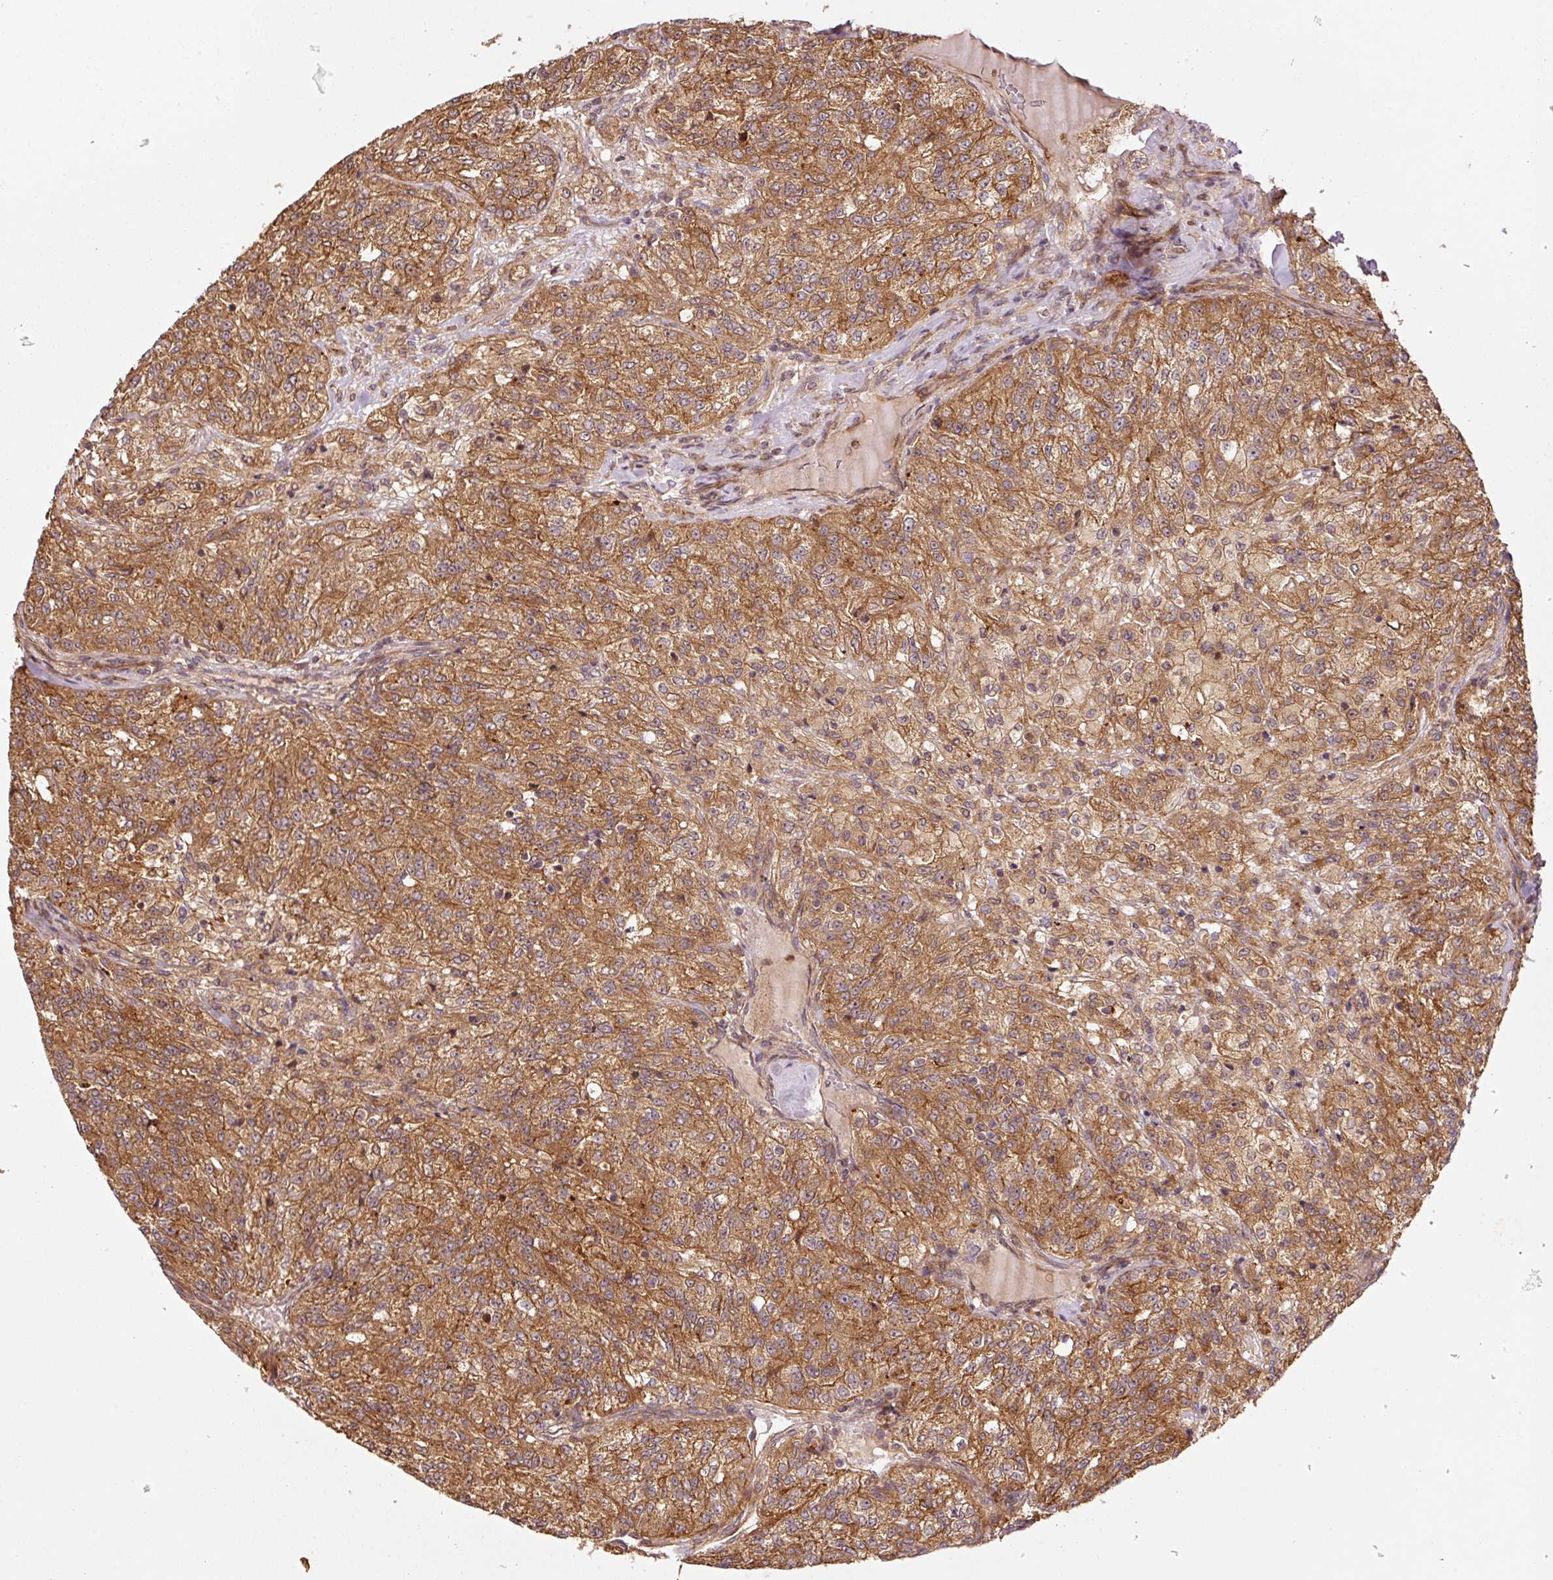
{"staining": {"intensity": "strong", "quantity": ">75%", "location": "cytoplasmic/membranous"}, "tissue": "renal cancer", "cell_type": "Tumor cells", "image_type": "cancer", "snomed": [{"axis": "morphology", "description": "Adenocarcinoma, NOS"}, {"axis": "topography", "description": "Kidney"}], "caption": "Protein staining of renal cancer (adenocarcinoma) tissue exhibits strong cytoplasmic/membranous expression in about >75% of tumor cells.", "gene": "OXER1", "patient": {"sex": "female", "age": 63}}